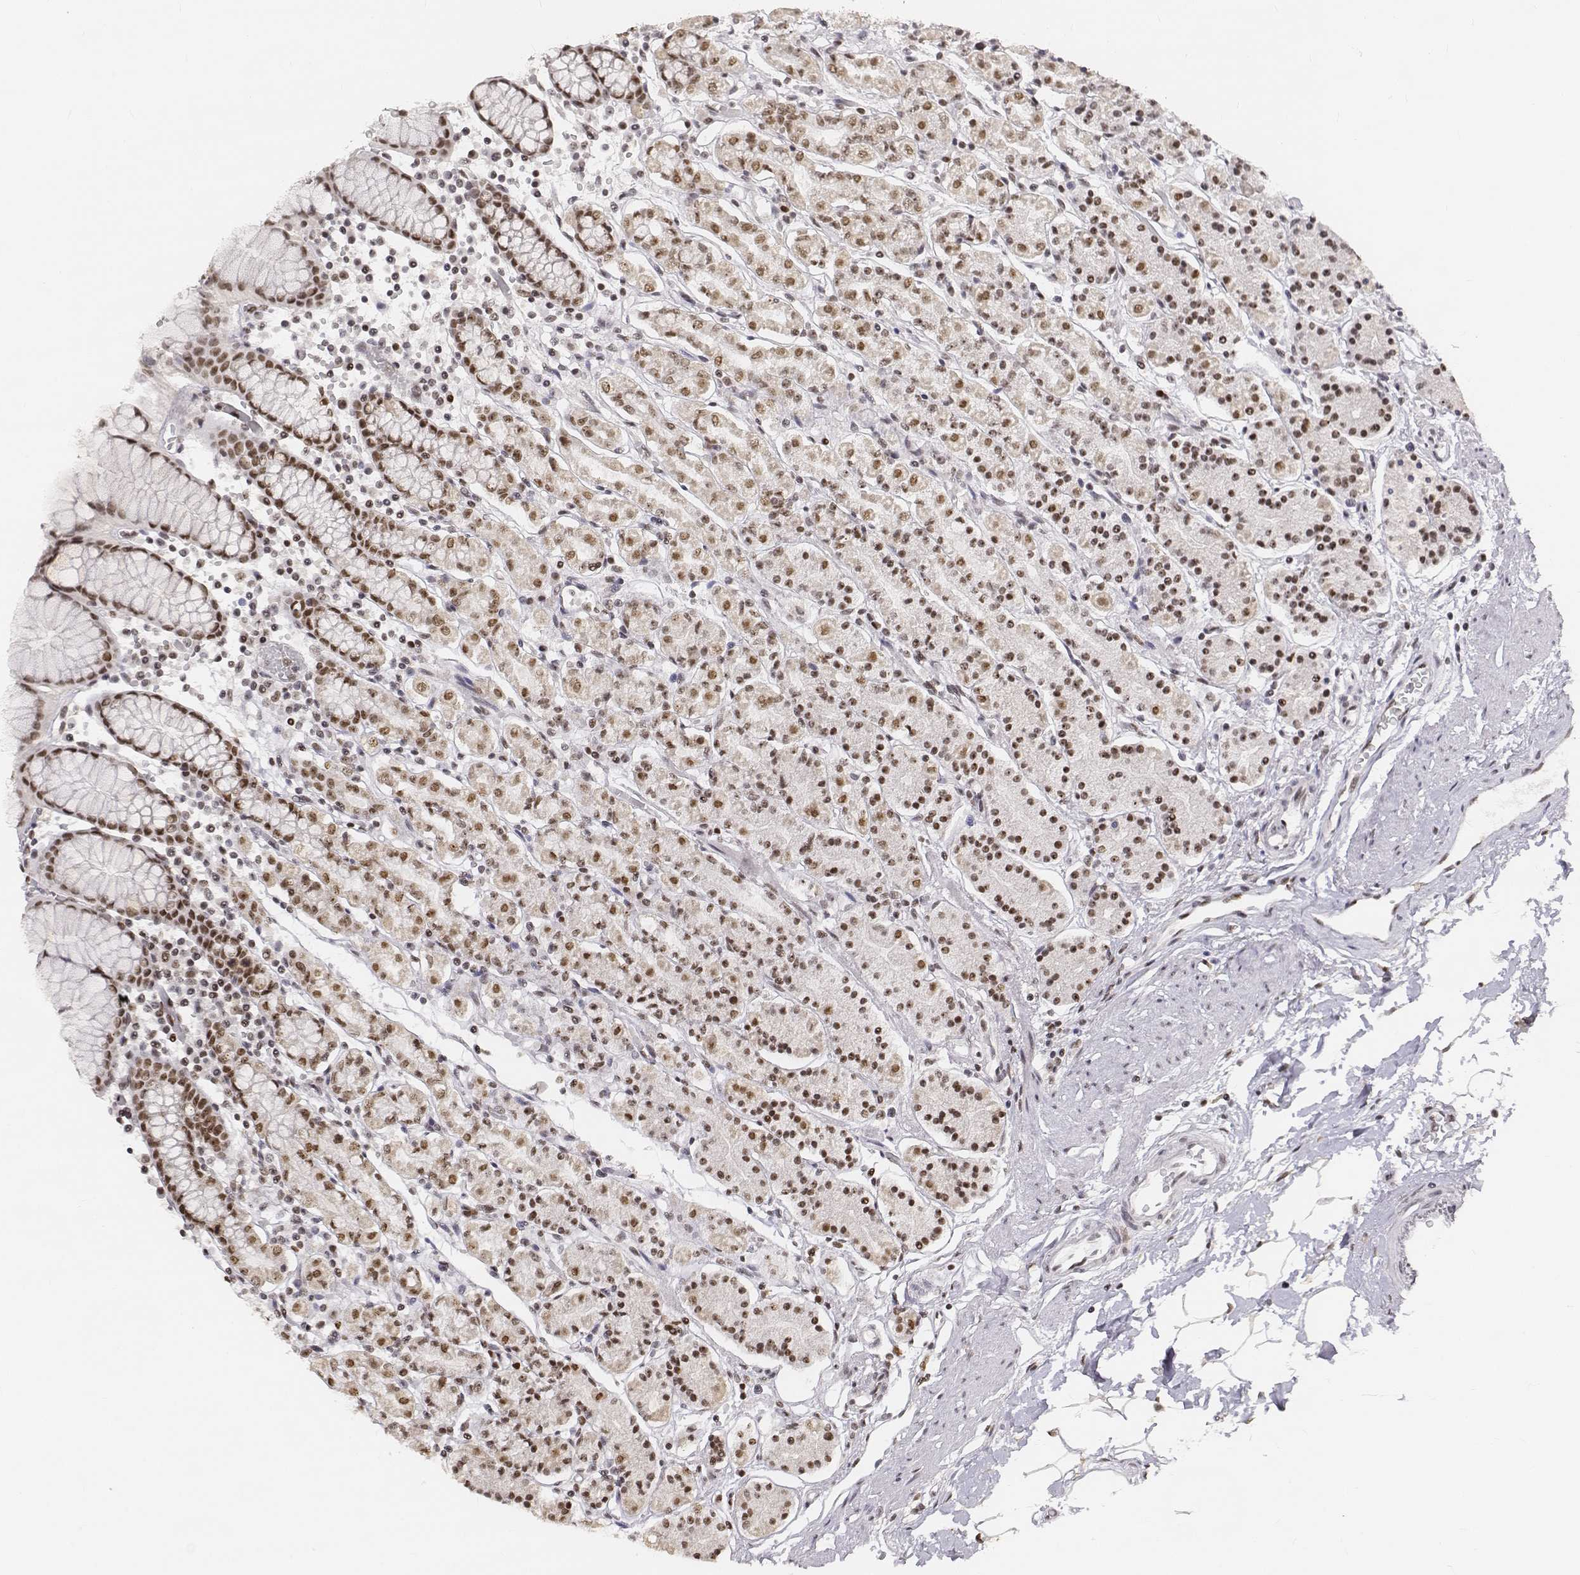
{"staining": {"intensity": "moderate", "quantity": ">75%", "location": "nuclear"}, "tissue": "stomach", "cell_type": "Glandular cells", "image_type": "normal", "snomed": [{"axis": "morphology", "description": "Normal tissue, NOS"}, {"axis": "topography", "description": "Stomach, upper"}, {"axis": "topography", "description": "Stomach"}], "caption": "A brown stain labels moderate nuclear expression of a protein in glandular cells of benign human stomach.", "gene": "PHF6", "patient": {"sex": "male", "age": 62}}